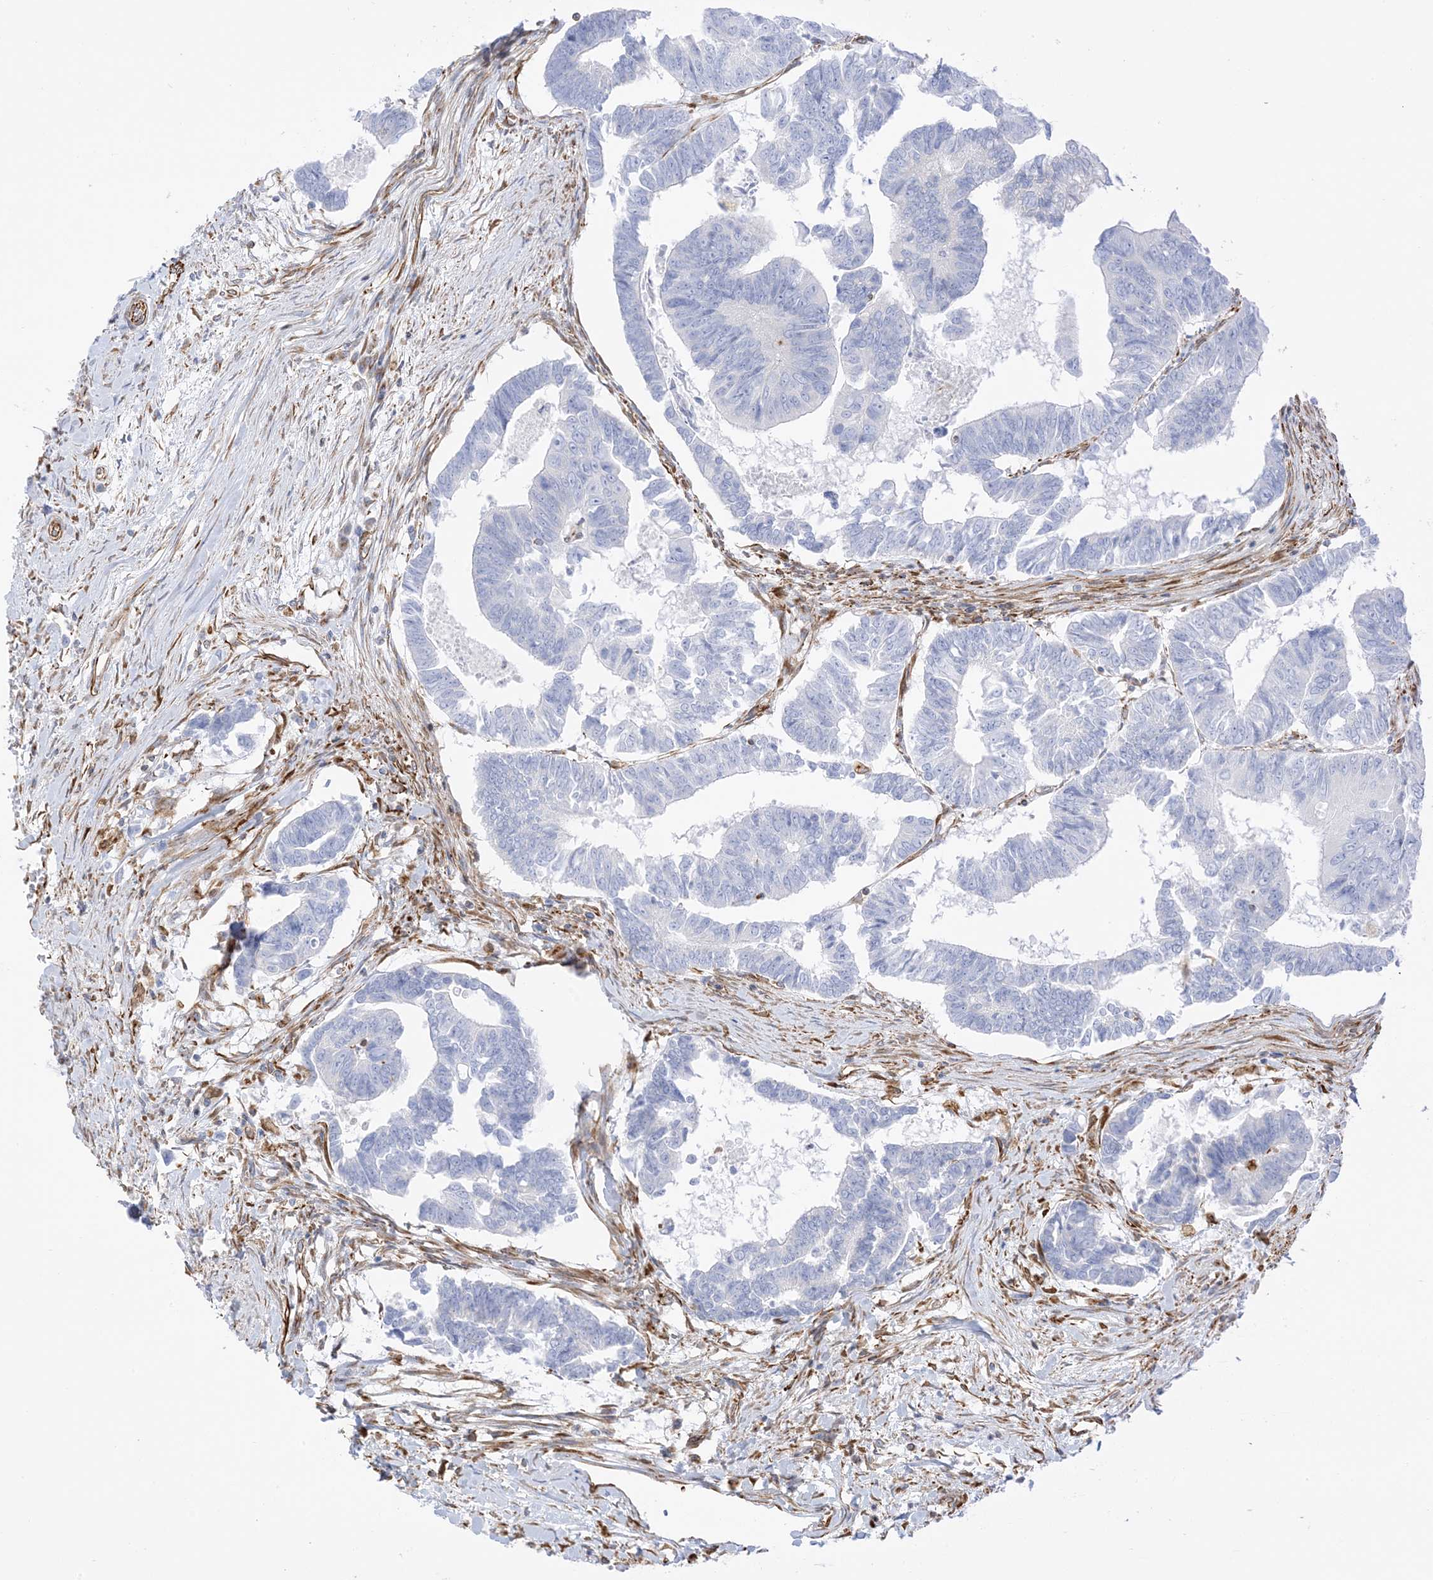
{"staining": {"intensity": "negative", "quantity": "none", "location": "none"}, "tissue": "colorectal cancer", "cell_type": "Tumor cells", "image_type": "cancer", "snomed": [{"axis": "morphology", "description": "Adenocarcinoma, NOS"}, {"axis": "topography", "description": "Rectum"}], "caption": "This is an immunohistochemistry image of colorectal cancer. There is no expression in tumor cells.", "gene": "PID1", "patient": {"sex": "female", "age": 65}}